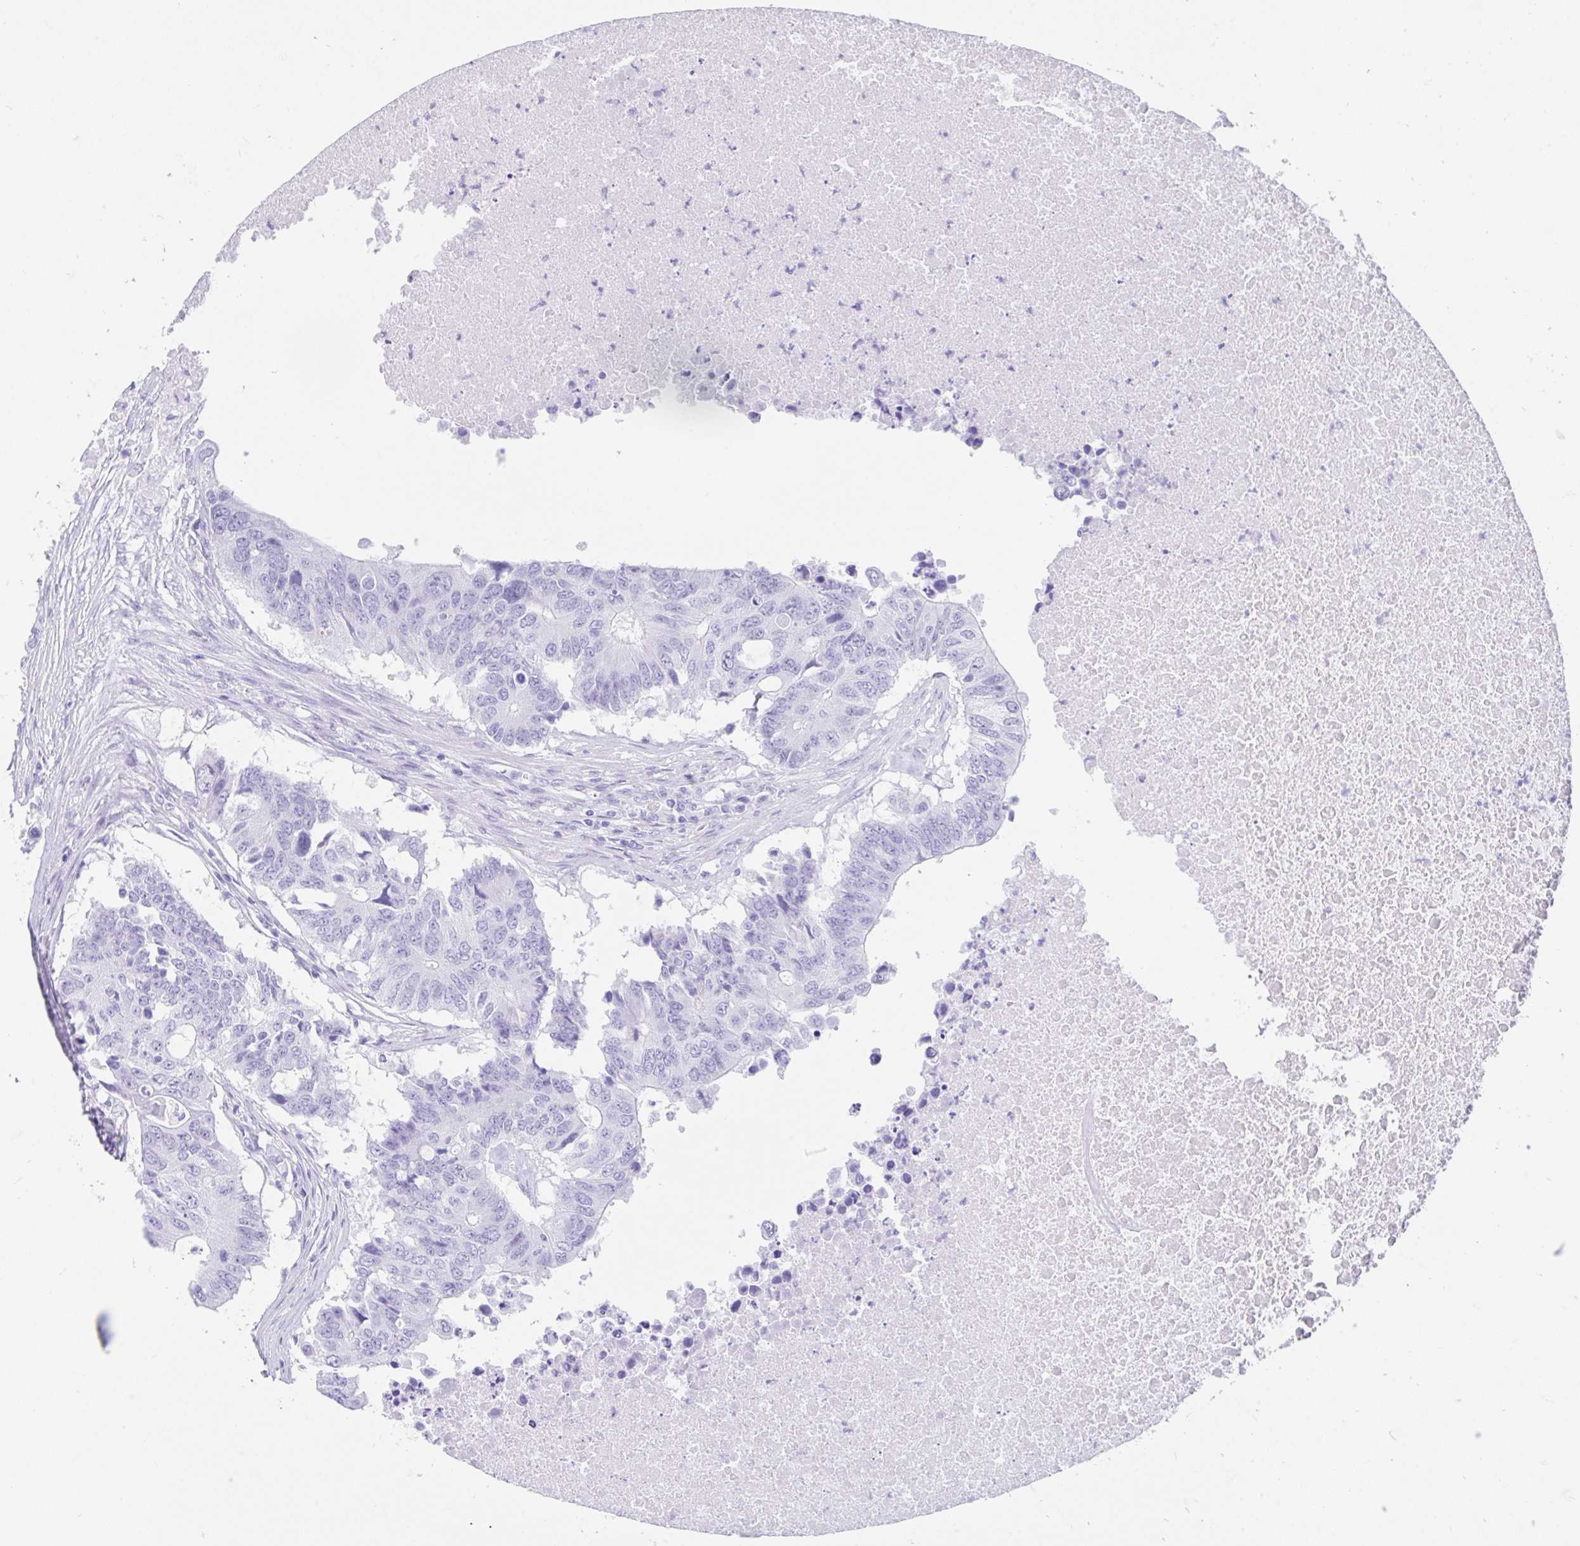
{"staining": {"intensity": "negative", "quantity": "none", "location": "none"}, "tissue": "colorectal cancer", "cell_type": "Tumor cells", "image_type": "cancer", "snomed": [{"axis": "morphology", "description": "Adenocarcinoma, NOS"}, {"axis": "topography", "description": "Colon"}], "caption": "High power microscopy histopathology image of an immunohistochemistry (IHC) photomicrograph of colorectal cancer, revealing no significant positivity in tumor cells.", "gene": "FAM107A", "patient": {"sex": "male", "age": 71}}